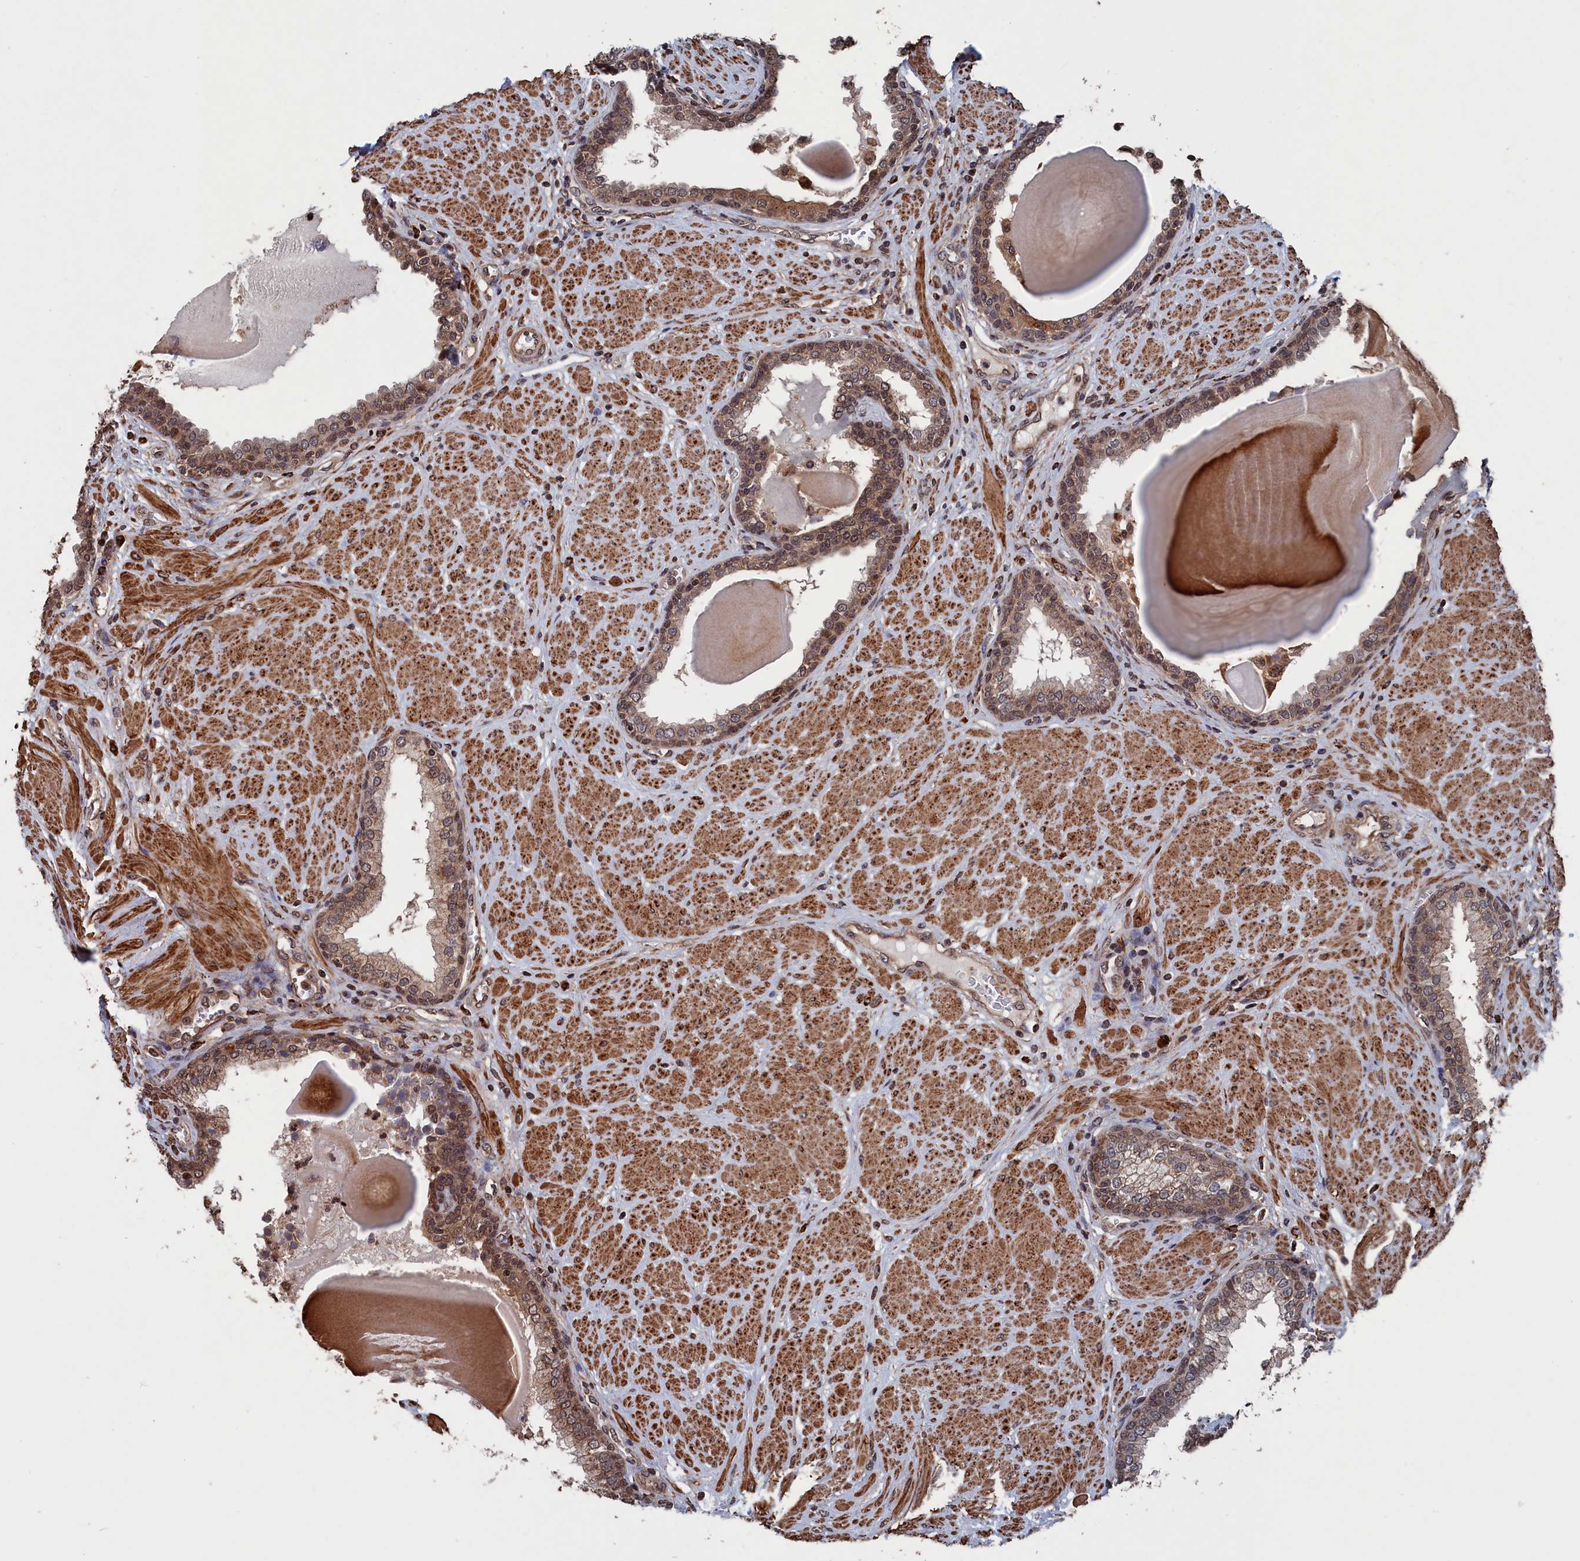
{"staining": {"intensity": "moderate", "quantity": ">75%", "location": "cytoplasmic/membranous,nuclear"}, "tissue": "prostate", "cell_type": "Glandular cells", "image_type": "normal", "snomed": [{"axis": "morphology", "description": "Normal tissue, NOS"}, {"axis": "topography", "description": "Prostate"}], "caption": "Moderate cytoplasmic/membranous,nuclear staining is identified in approximately >75% of glandular cells in unremarkable prostate. (brown staining indicates protein expression, while blue staining denotes nuclei).", "gene": "PDE12", "patient": {"sex": "male", "age": 51}}